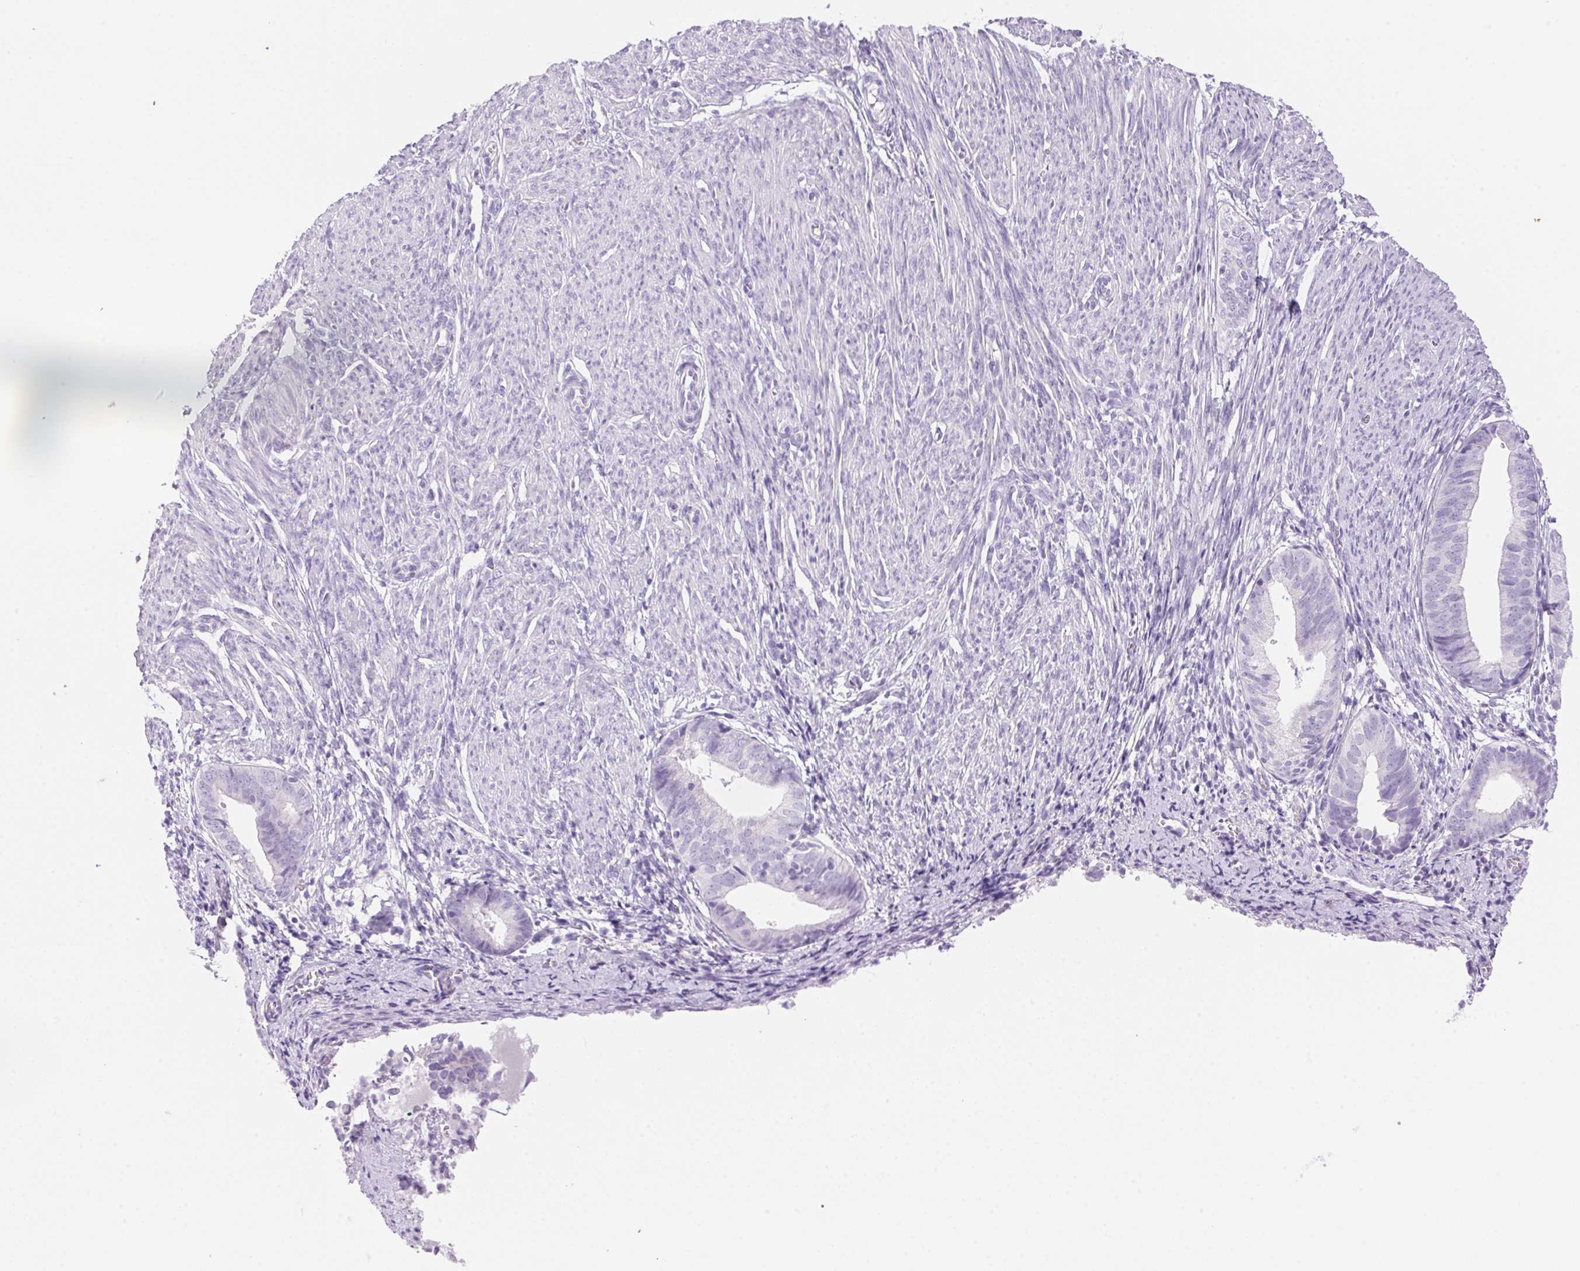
{"staining": {"intensity": "negative", "quantity": "none", "location": "none"}, "tissue": "endometrium", "cell_type": "Cells in endometrial stroma", "image_type": "normal", "snomed": [{"axis": "morphology", "description": "Normal tissue, NOS"}, {"axis": "topography", "description": "Endometrium"}], "caption": "Immunohistochemistry histopathology image of benign endometrium: endometrium stained with DAB reveals no significant protein staining in cells in endometrial stroma. (DAB immunohistochemistry with hematoxylin counter stain).", "gene": "DHCR24", "patient": {"sex": "female", "age": 50}}